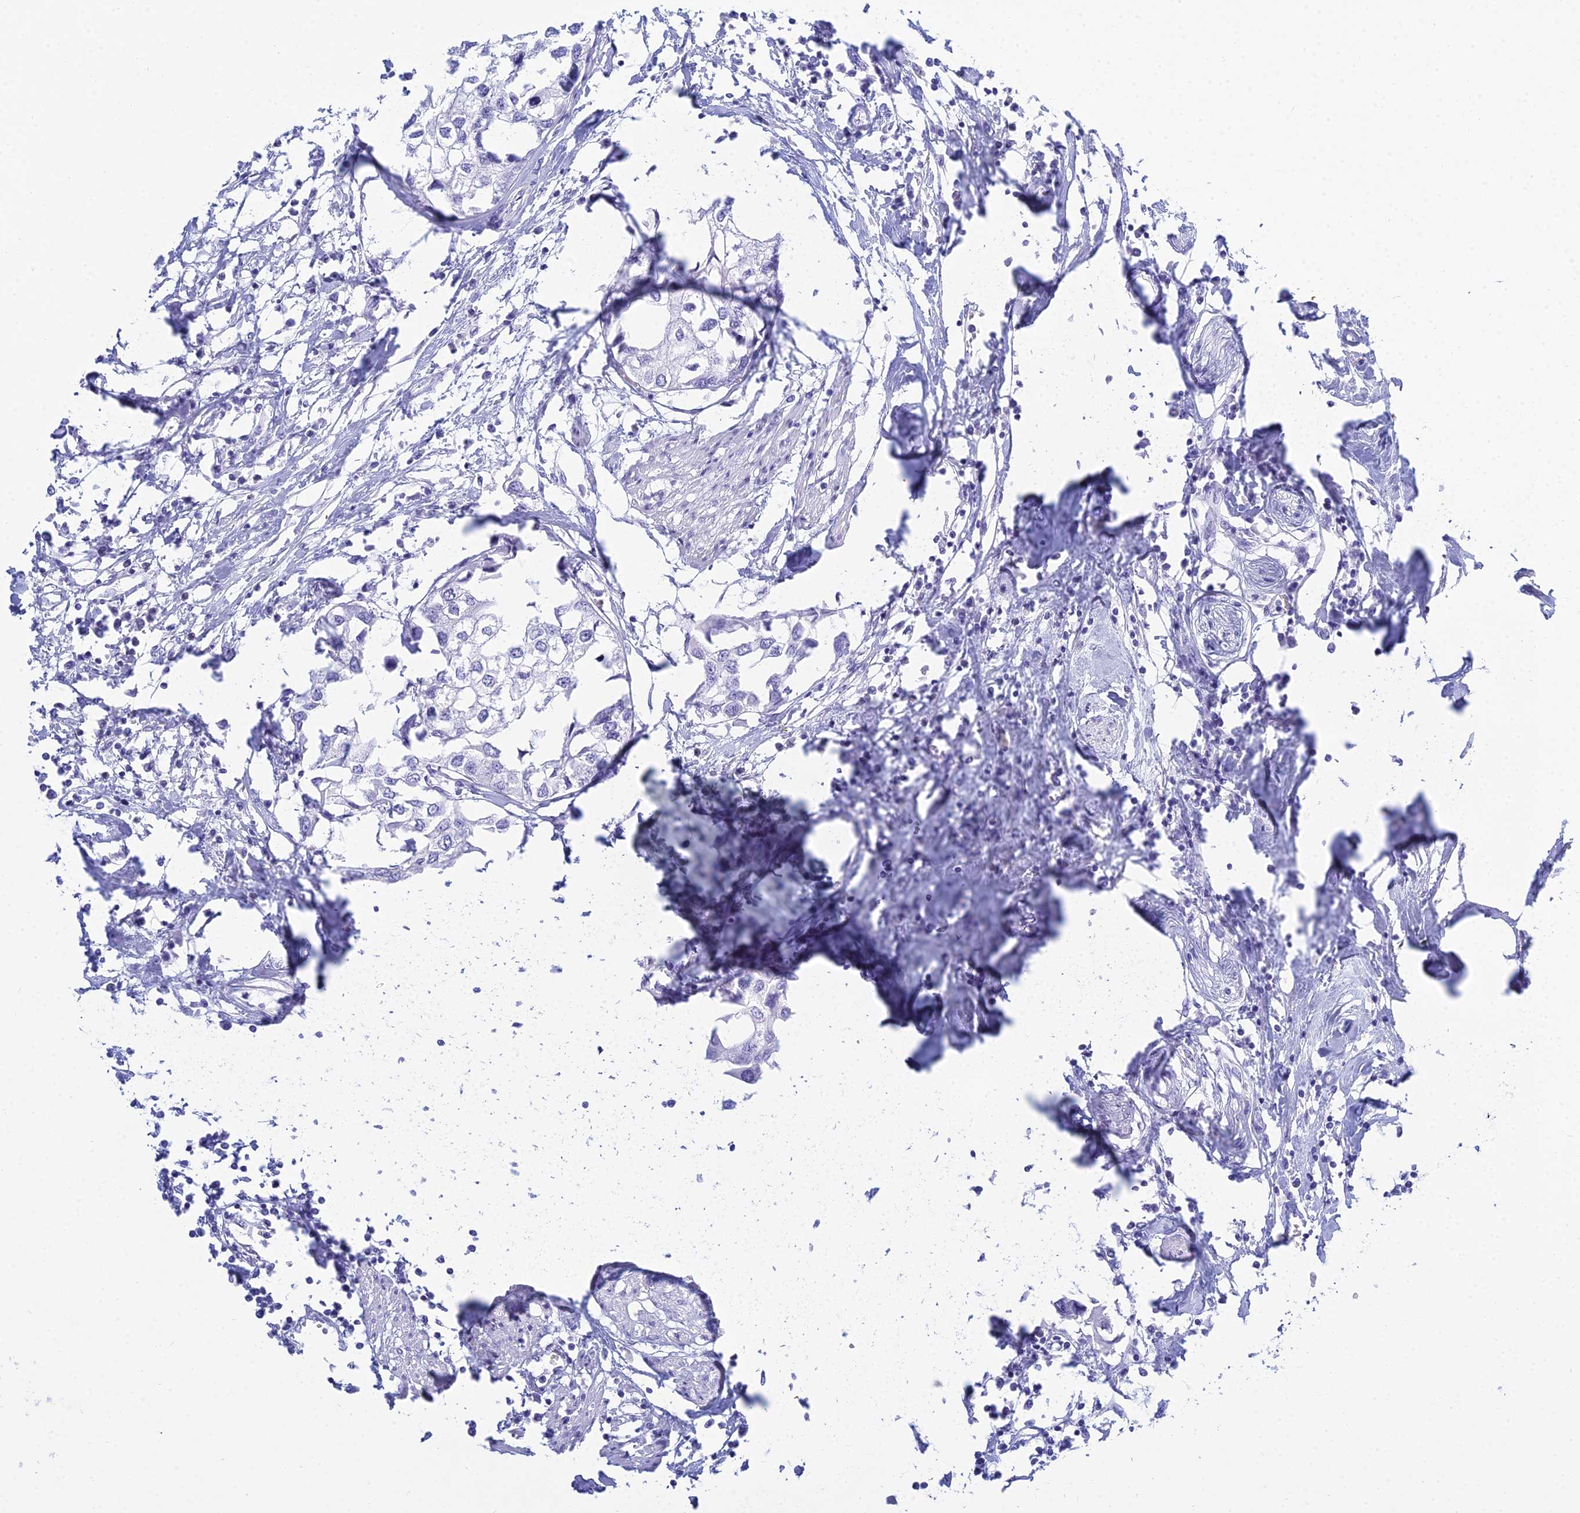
{"staining": {"intensity": "negative", "quantity": "none", "location": "none"}, "tissue": "urothelial cancer", "cell_type": "Tumor cells", "image_type": "cancer", "snomed": [{"axis": "morphology", "description": "Urothelial carcinoma, High grade"}, {"axis": "topography", "description": "Urinary bladder"}], "caption": "Immunohistochemistry micrograph of high-grade urothelial carcinoma stained for a protein (brown), which displays no expression in tumor cells.", "gene": "PATE4", "patient": {"sex": "male", "age": 64}}